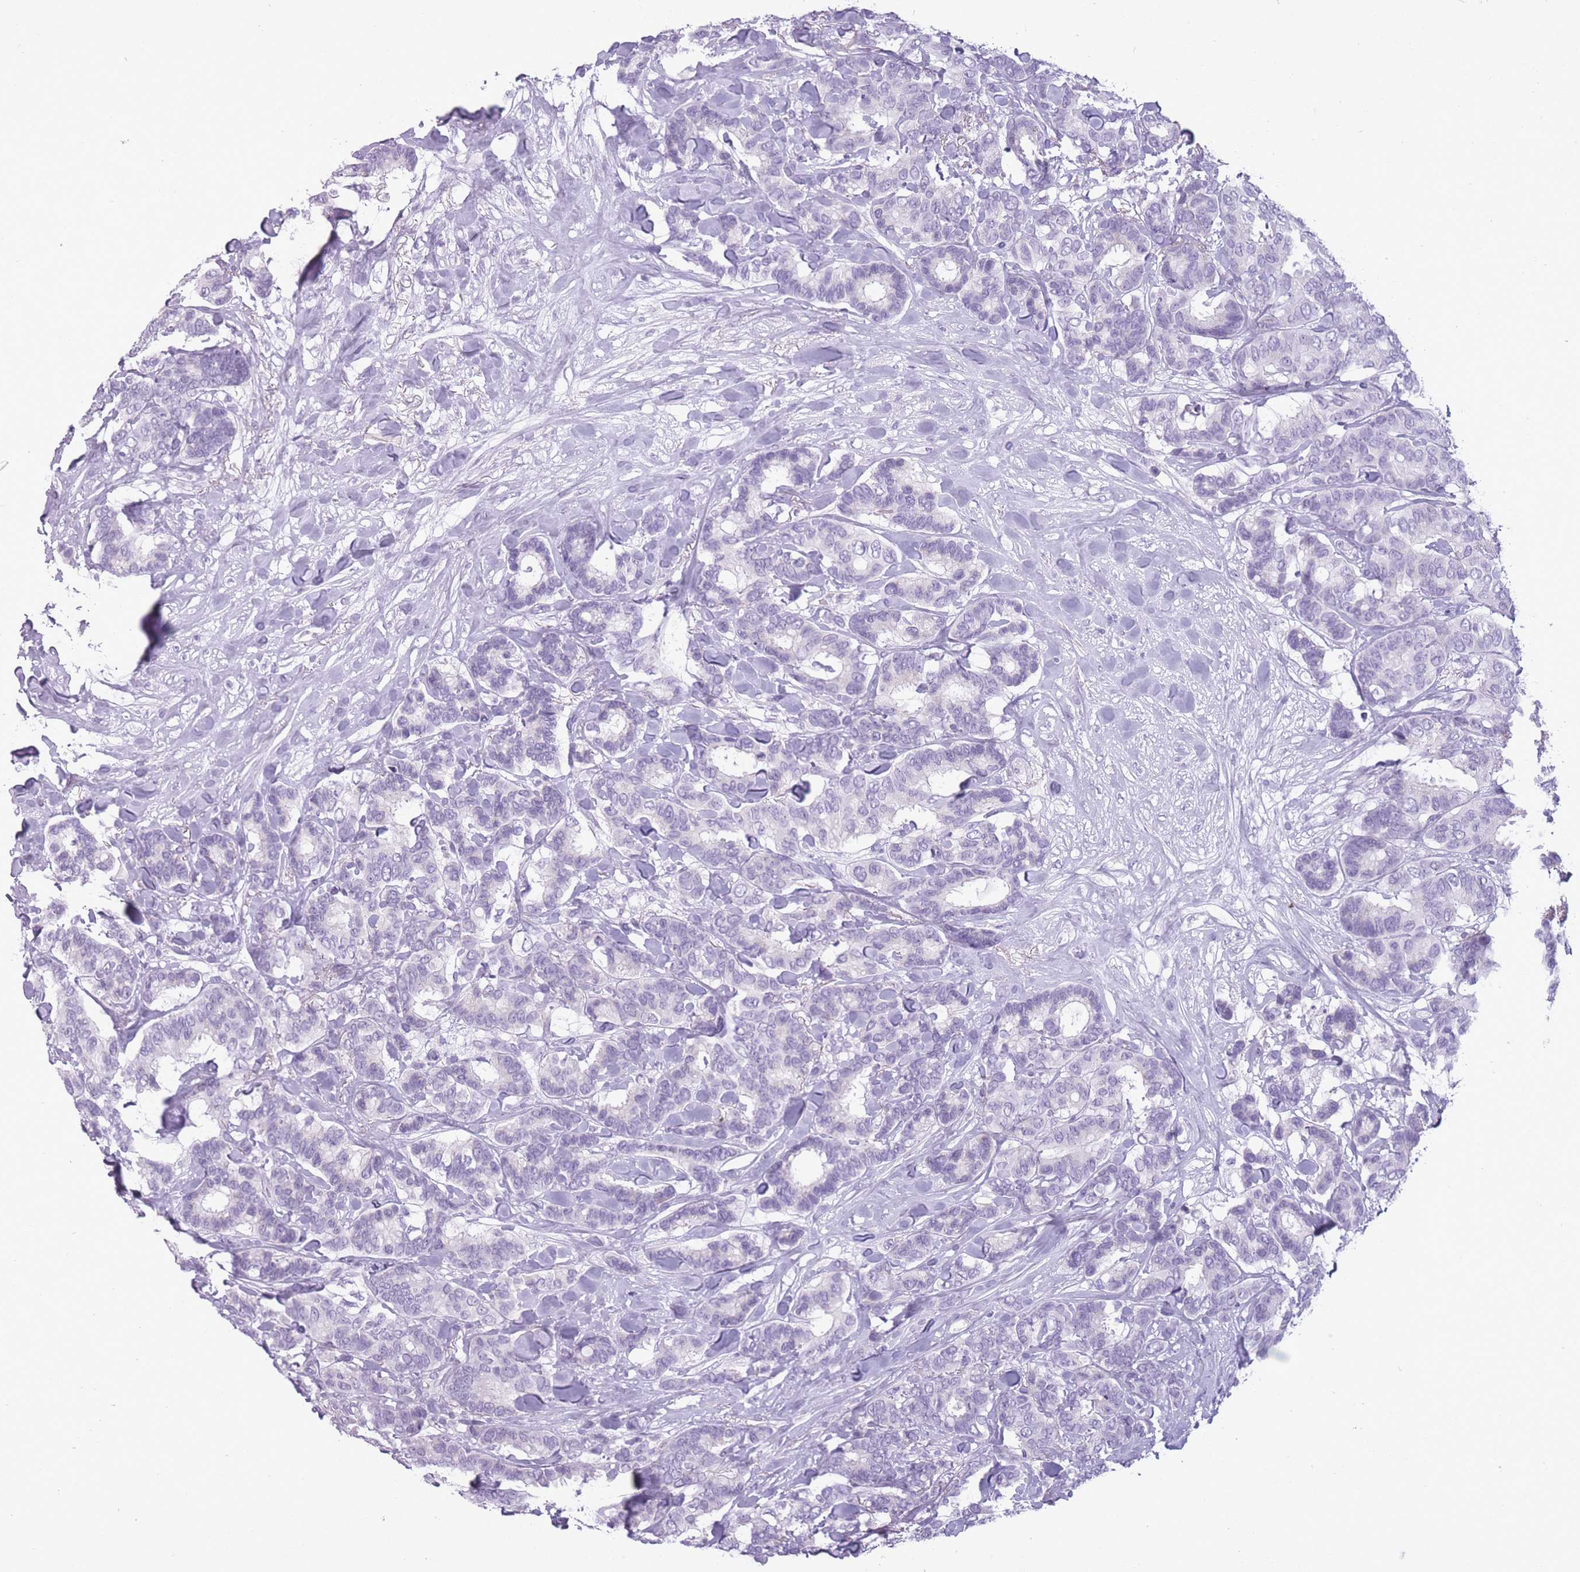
{"staining": {"intensity": "negative", "quantity": "none", "location": "none"}, "tissue": "breast cancer", "cell_type": "Tumor cells", "image_type": "cancer", "snomed": [{"axis": "morphology", "description": "Normal tissue, NOS"}, {"axis": "morphology", "description": "Duct carcinoma"}, {"axis": "topography", "description": "Breast"}], "caption": "Protein analysis of breast cancer demonstrates no significant positivity in tumor cells.", "gene": "GOLGA6D", "patient": {"sex": "female", "age": 87}}